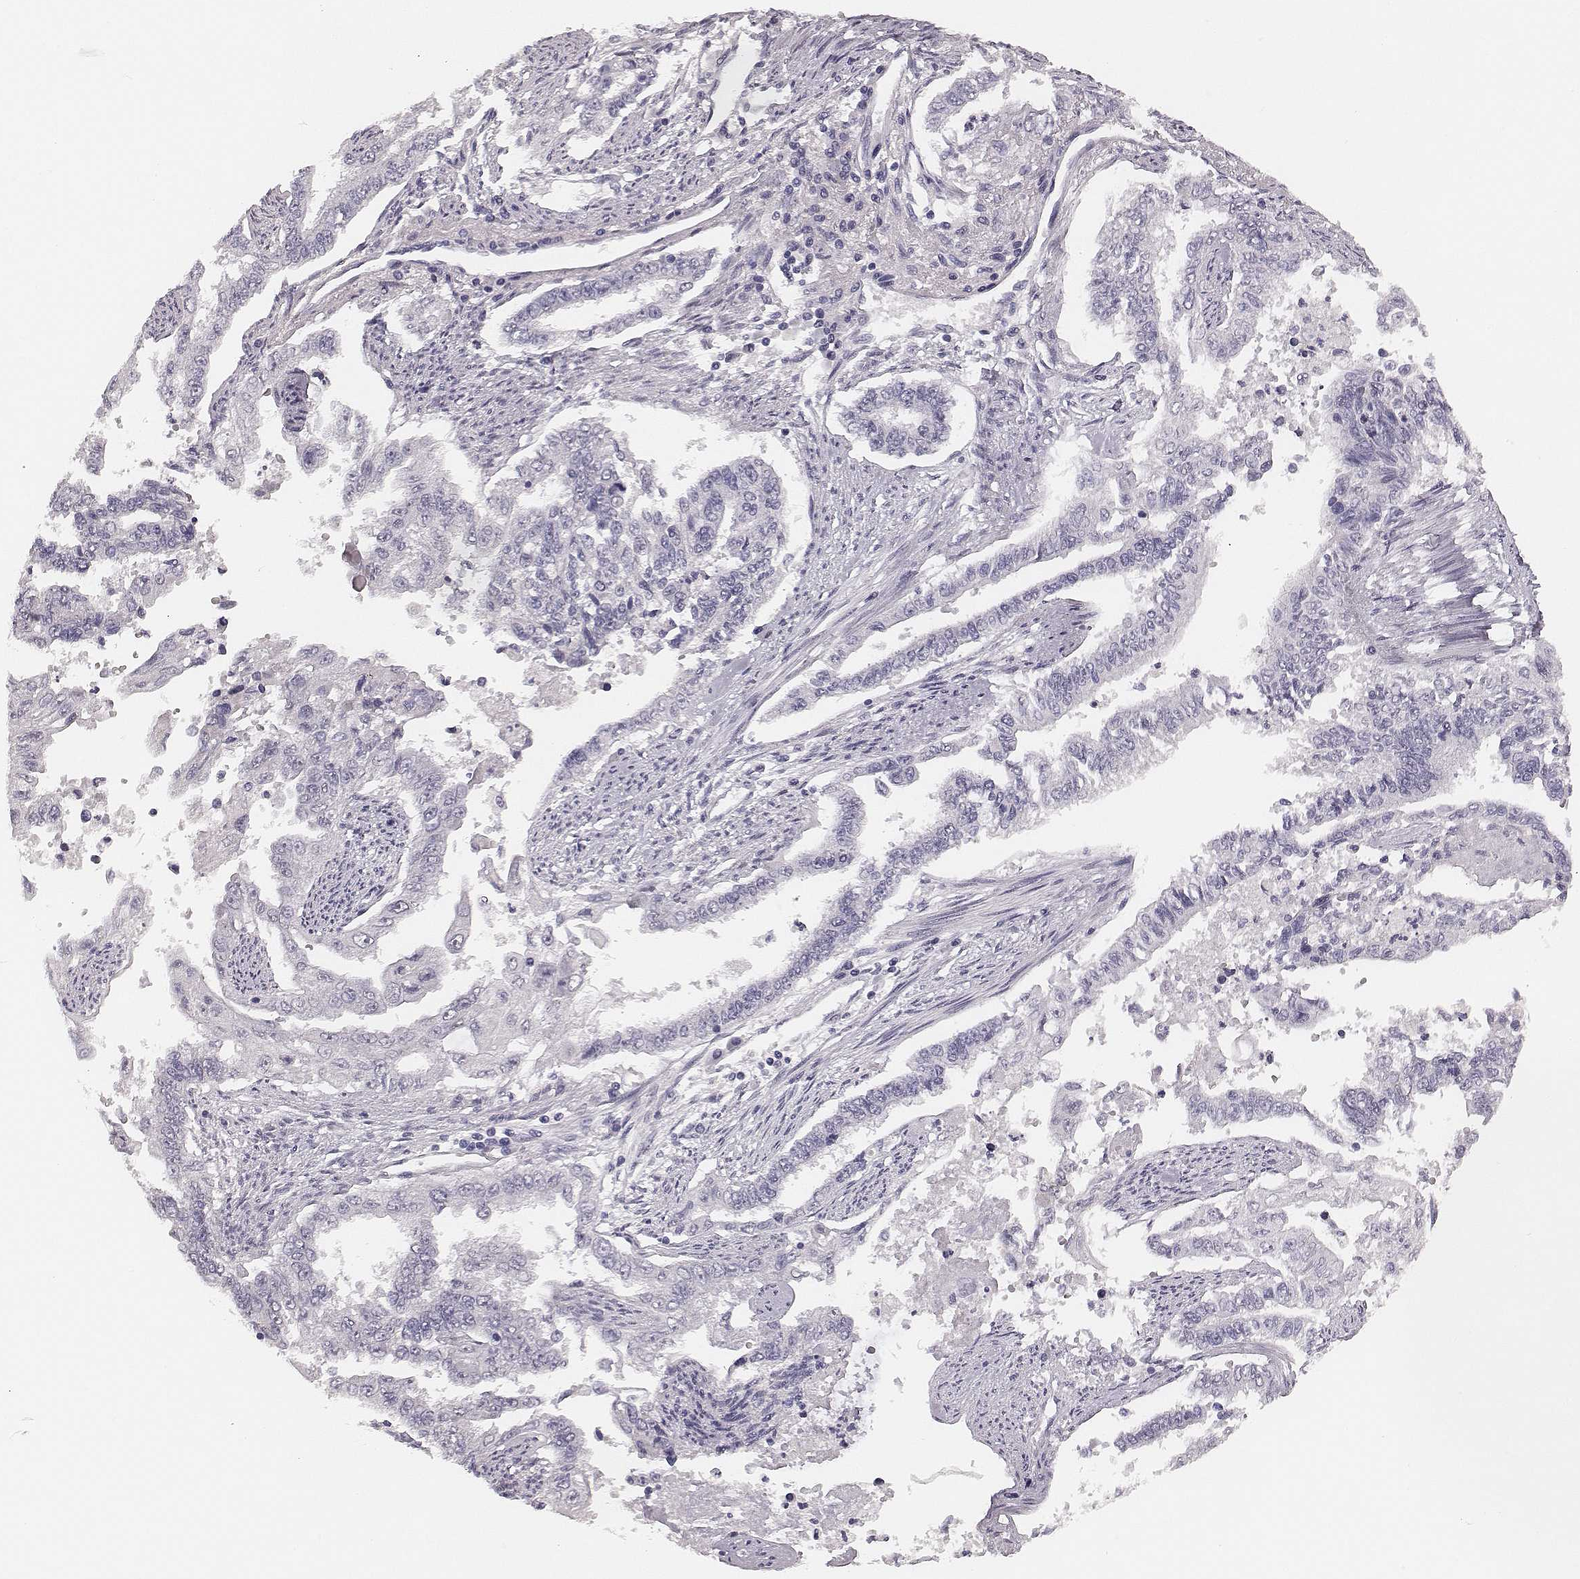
{"staining": {"intensity": "negative", "quantity": "none", "location": "none"}, "tissue": "endometrial cancer", "cell_type": "Tumor cells", "image_type": "cancer", "snomed": [{"axis": "morphology", "description": "Adenocarcinoma, NOS"}, {"axis": "topography", "description": "Uterus"}], "caption": "Human endometrial adenocarcinoma stained for a protein using immunohistochemistry (IHC) demonstrates no expression in tumor cells.", "gene": "CSHL1", "patient": {"sex": "female", "age": 59}}